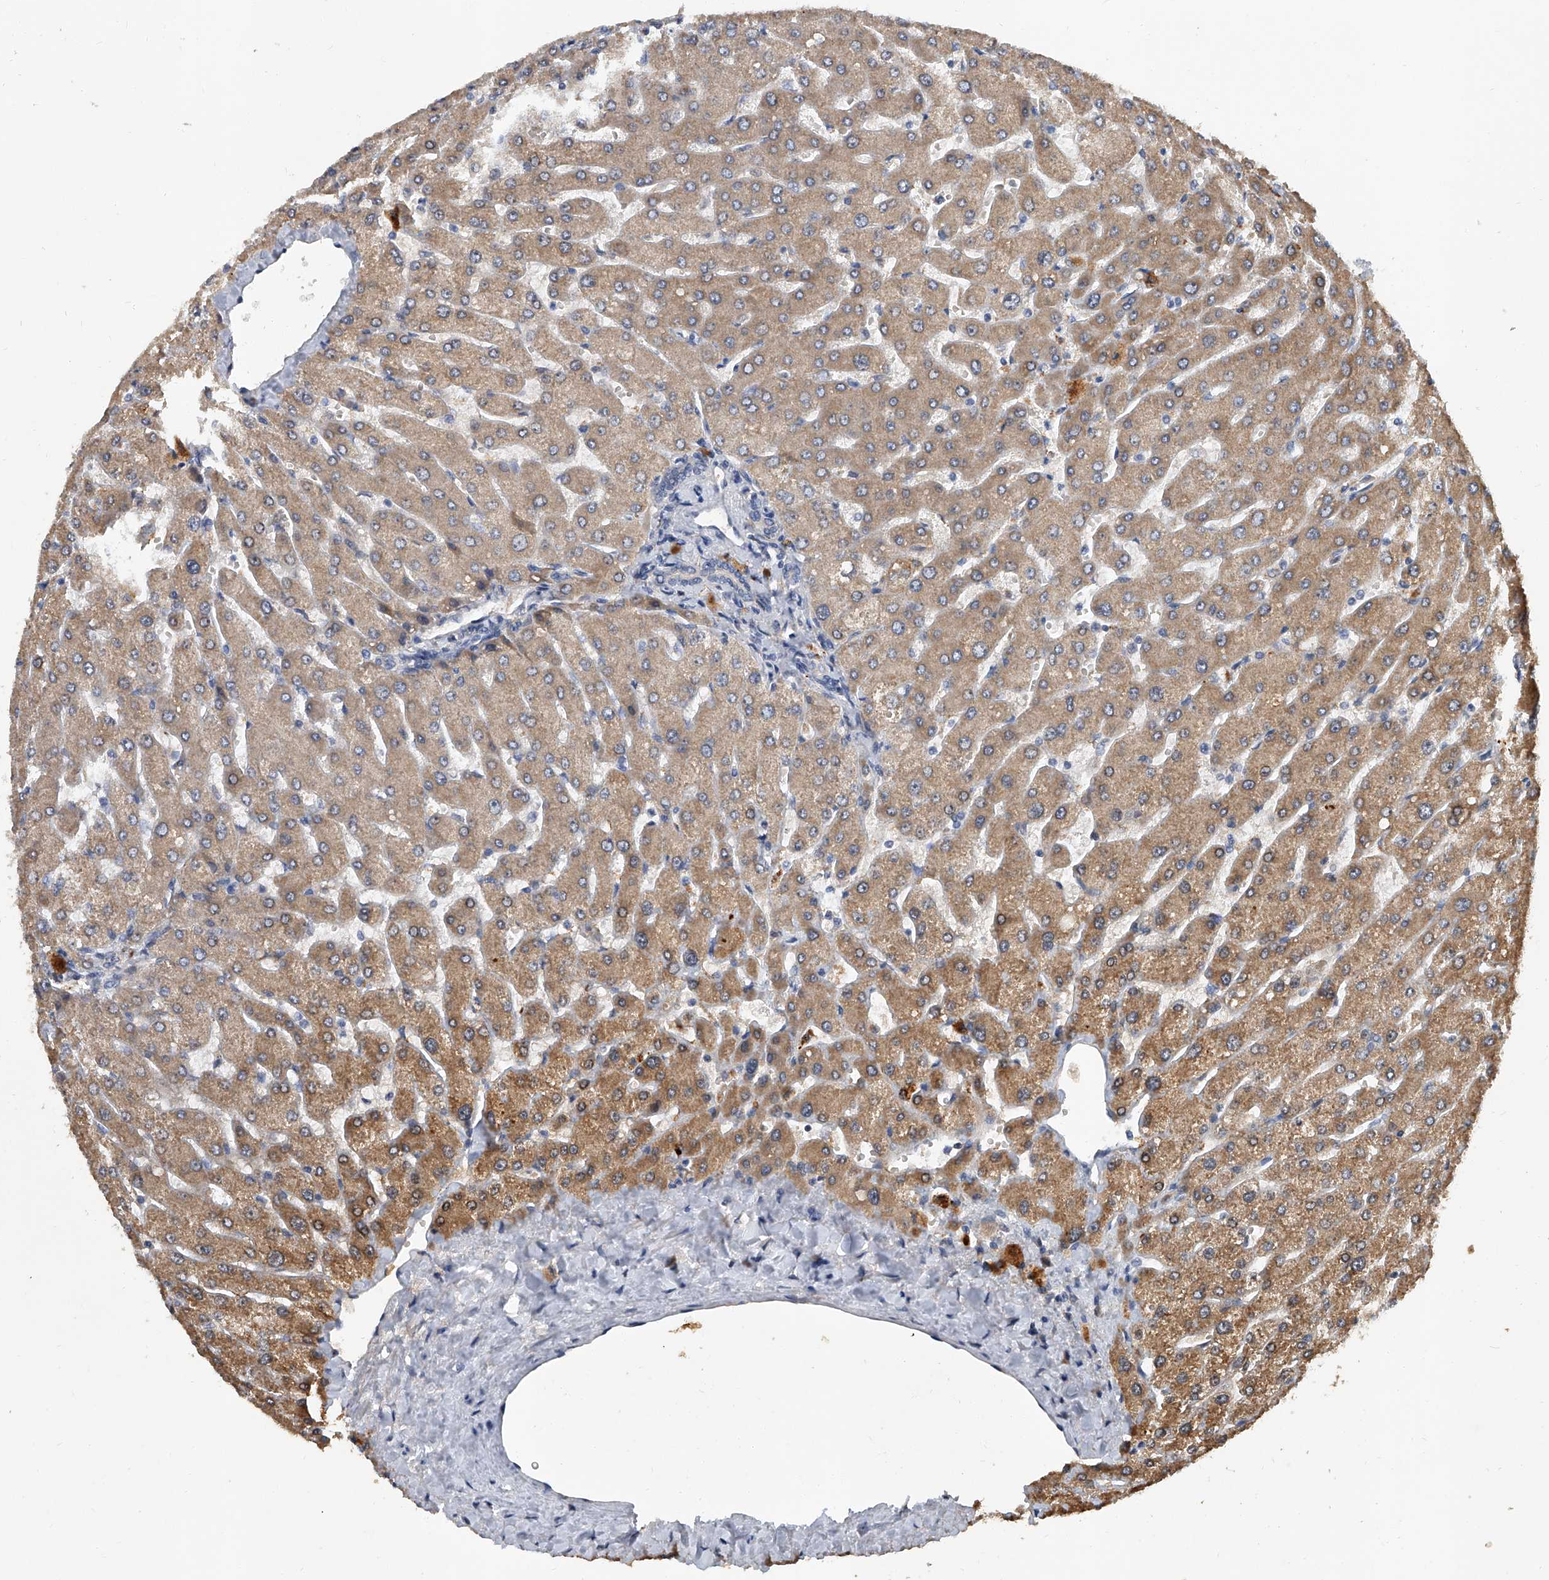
{"staining": {"intensity": "negative", "quantity": "none", "location": "none"}, "tissue": "liver", "cell_type": "Cholangiocytes", "image_type": "normal", "snomed": [{"axis": "morphology", "description": "Normal tissue, NOS"}, {"axis": "topography", "description": "Liver"}], "caption": "Immunohistochemical staining of benign liver exhibits no significant positivity in cholangiocytes. (IHC, brightfield microscopy, high magnification).", "gene": "JAG2", "patient": {"sex": "male", "age": 55}}